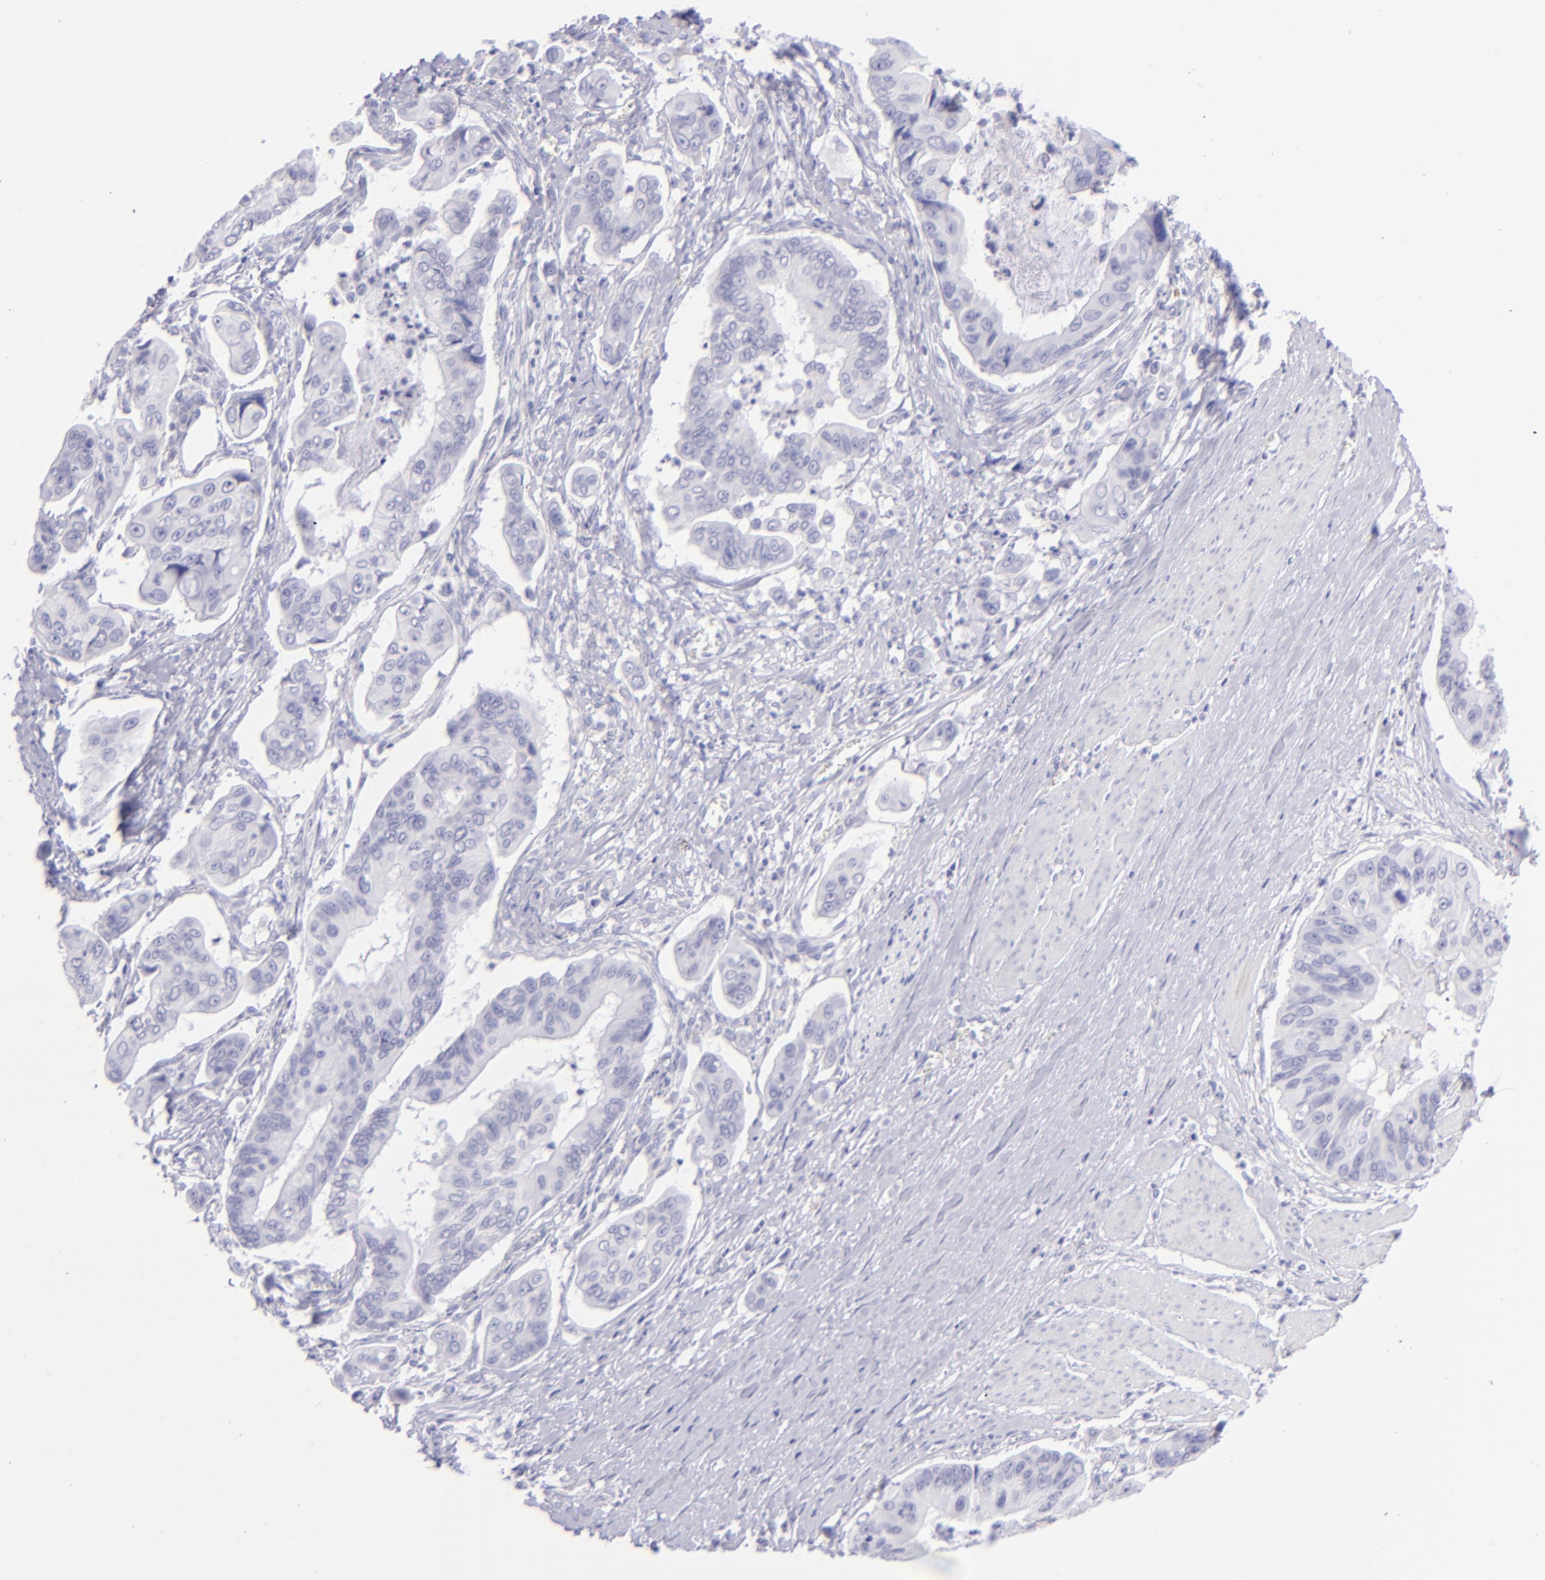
{"staining": {"intensity": "negative", "quantity": "none", "location": "none"}, "tissue": "stomach cancer", "cell_type": "Tumor cells", "image_type": "cancer", "snomed": [{"axis": "morphology", "description": "Adenocarcinoma, NOS"}, {"axis": "topography", "description": "Stomach, upper"}], "caption": "Stomach adenocarcinoma was stained to show a protein in brown. There is no significant expression in tumor cells.", "gene": "CD72", "patient": {"sex": "male", "age": 80}}